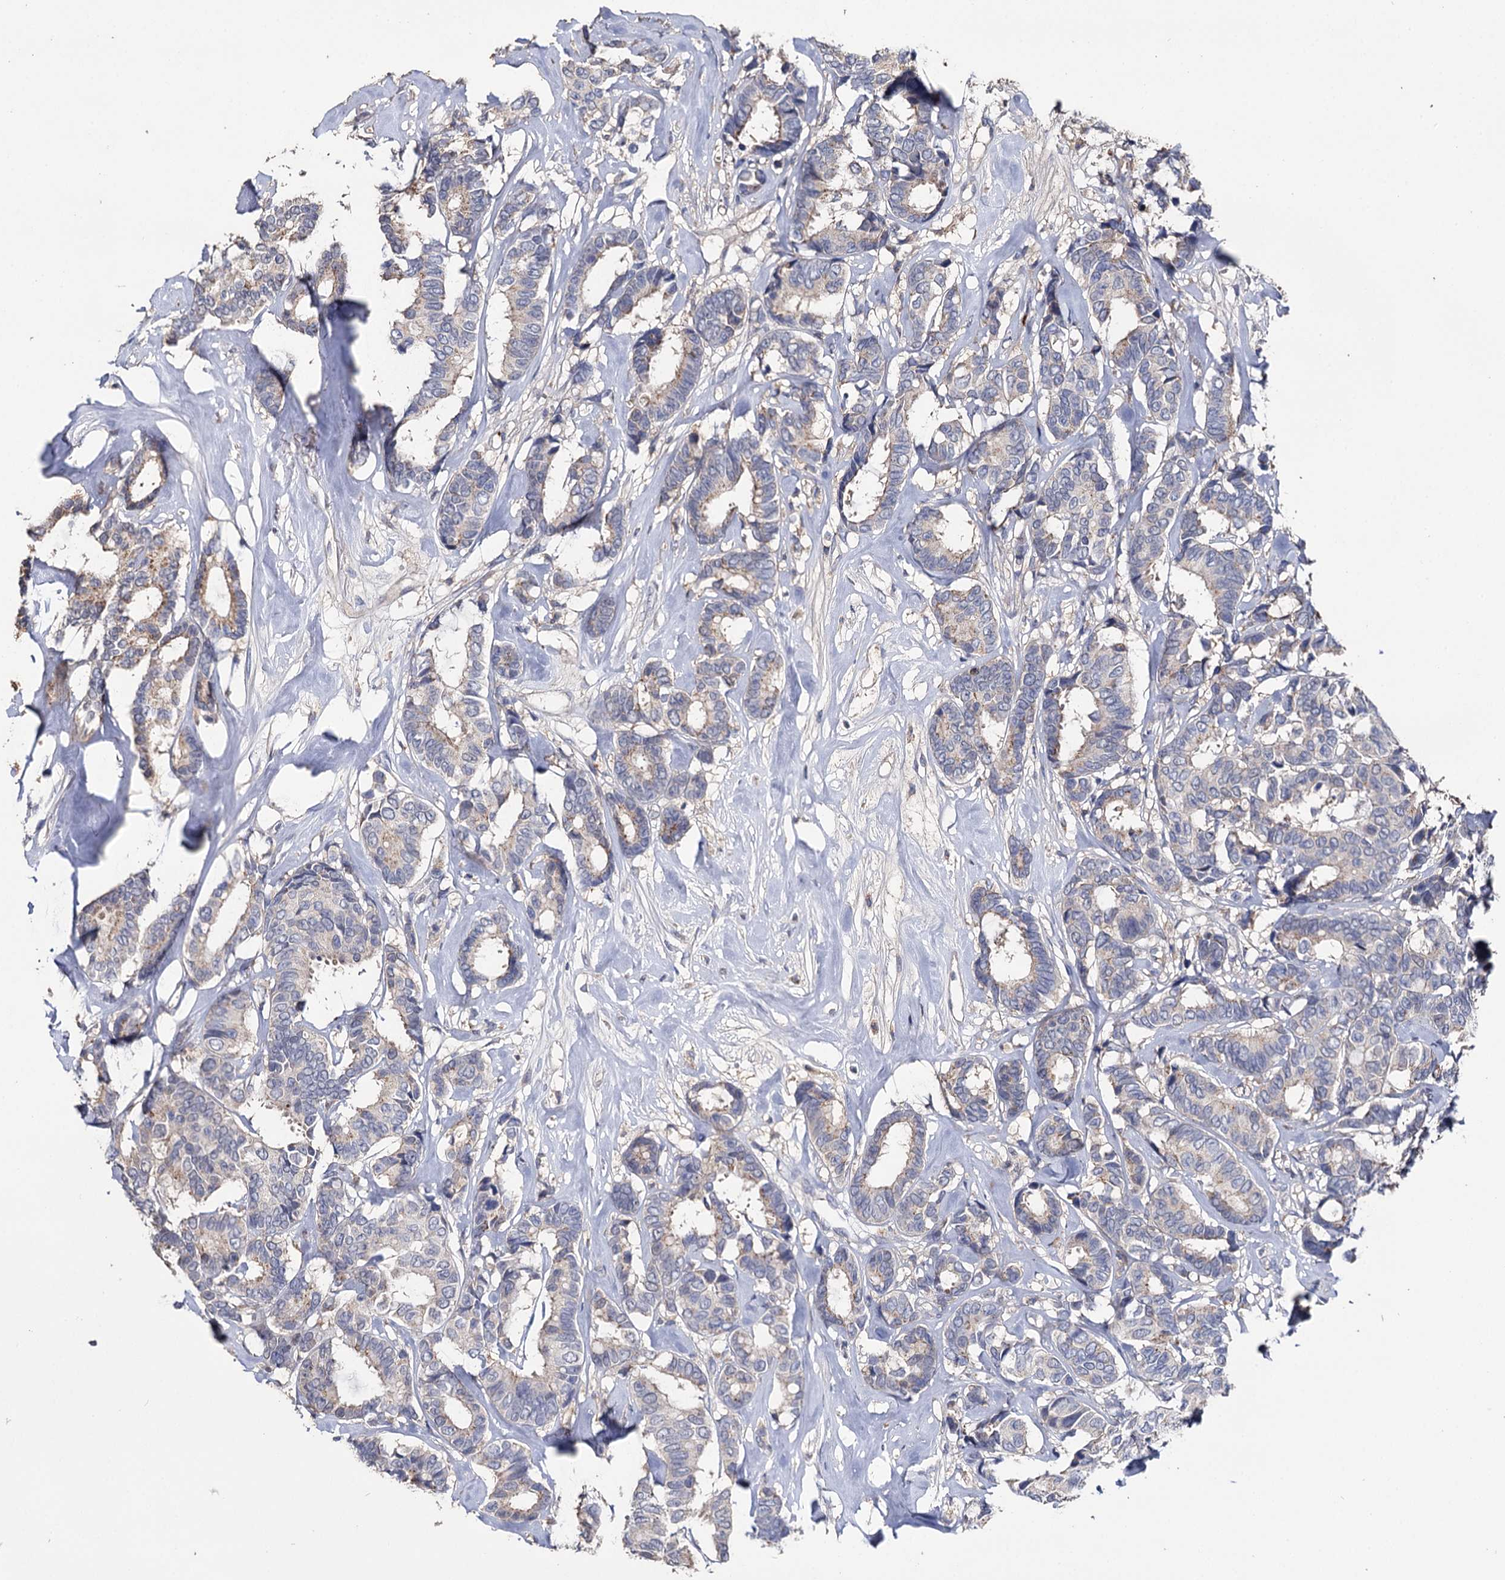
{"staining": {"intensity": "weak", "quantity": "<25%", "location": "cytoplasmic/membranous"}, "tissue": "breast cancer", "cell_type": "Tumor cells", "image_type": "cancer", "snomed": [{"axis": "morphology", "description": "Duct carcinoma"}, {"axis": "topography", "description": "Breast"}], "caption": "This micrograph is of breast cancer (infiltrating ductal carcinoma) stained with immunohistochemistry to label a protein in brown with the nuclei are counter-stained blue. There is no expression in tumor cells.", "gene": "DNAH6", "patient": {"sex": "female", "age": 87}}